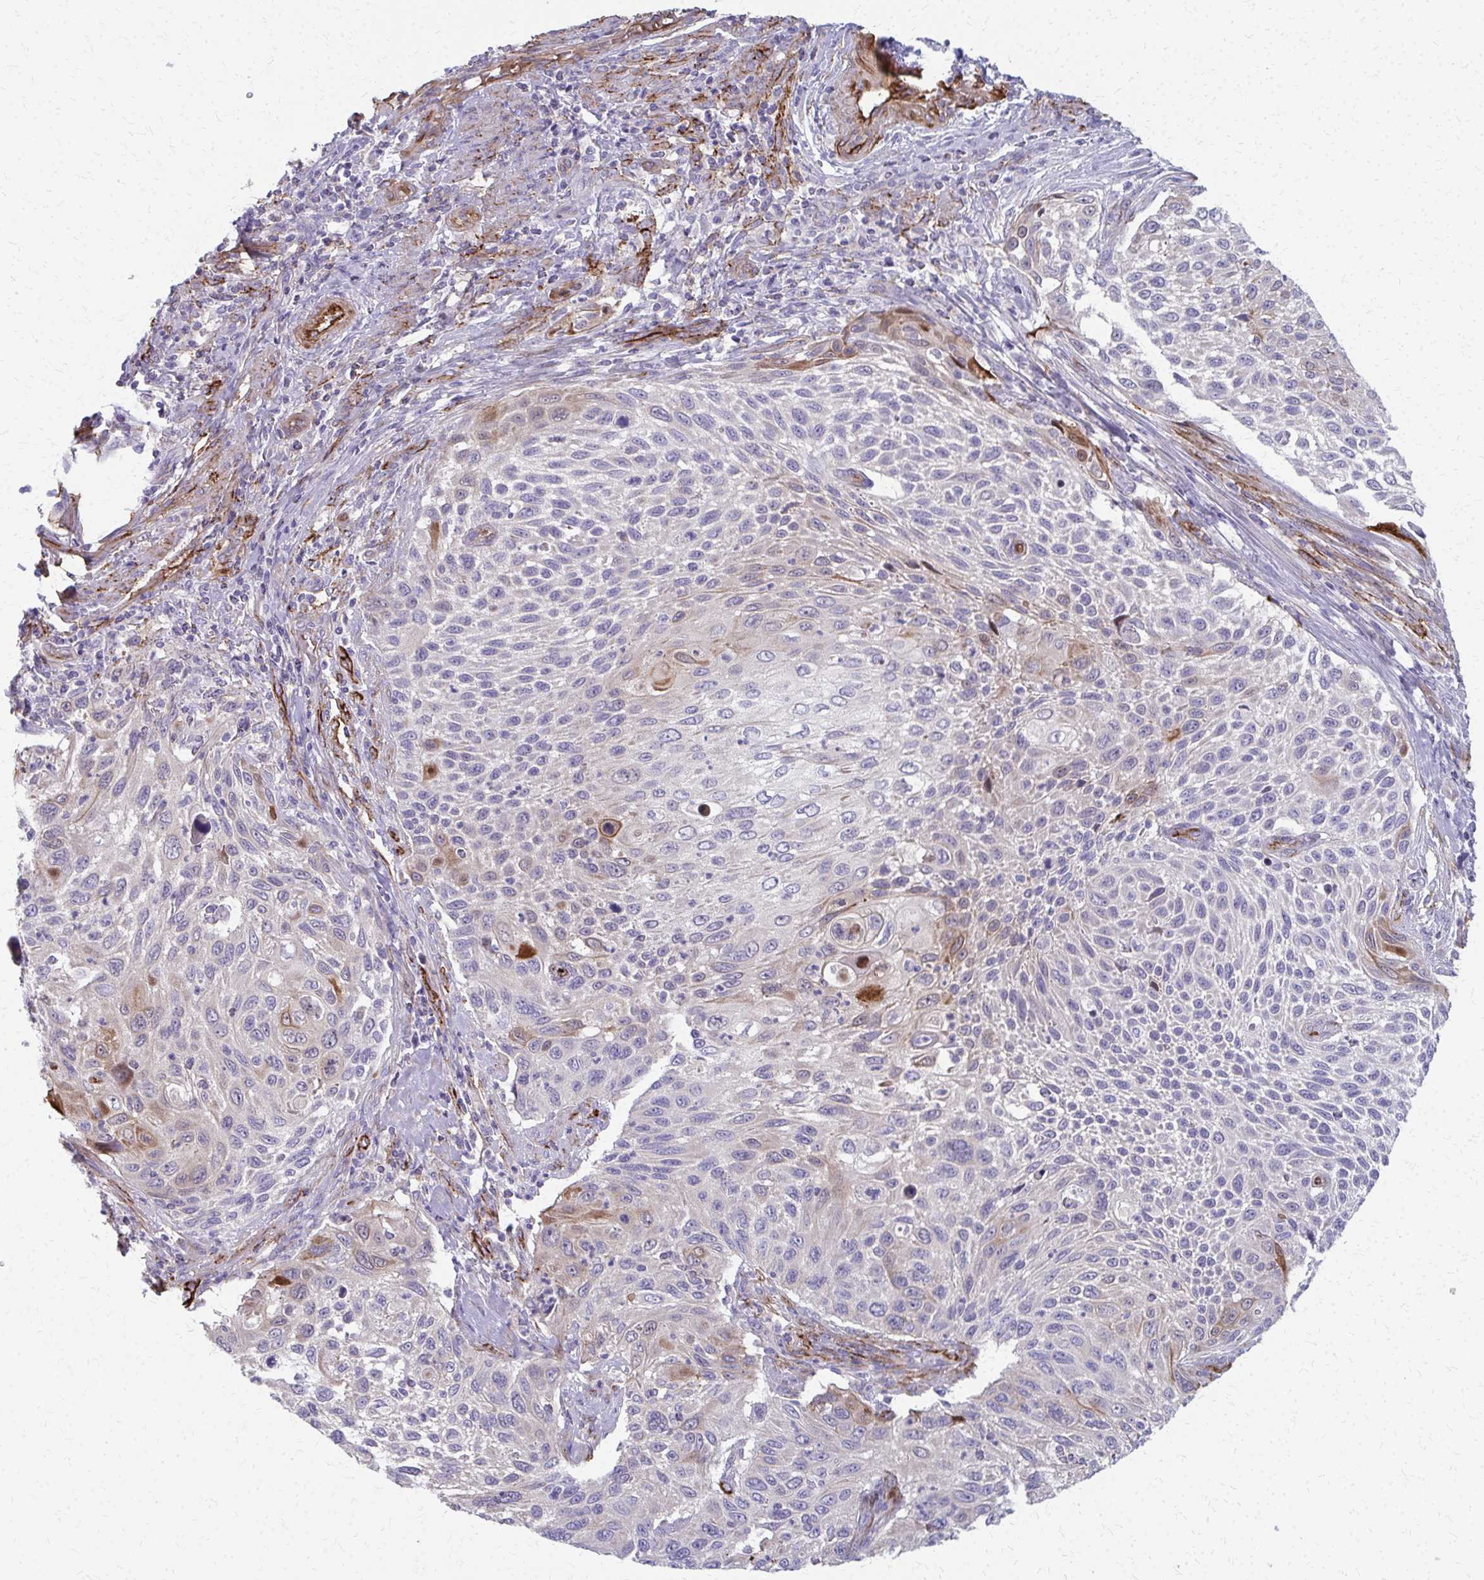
{"staining": {"intensity": "weak", "quantity": "<25%", "location": "cytoplasmic/membranous"}, "tissue": "cervical cancer", "cell_type": "Tumor cells", "image_type": "cancer", "snomed": [{"axis": "morphology", "description": "Squamous cell carcinoma, NOS"}, {"axis": "topography", "description": "Cervix"}], "caption": "DAB (3,3'-diaminobenzidine) immunohistochemical staining of human cervical squamous cell carcinoma displays no significant expression in tumor cells.", "gene": "ADIPOQ", "patient": {"sex": "female", "age": 70}}